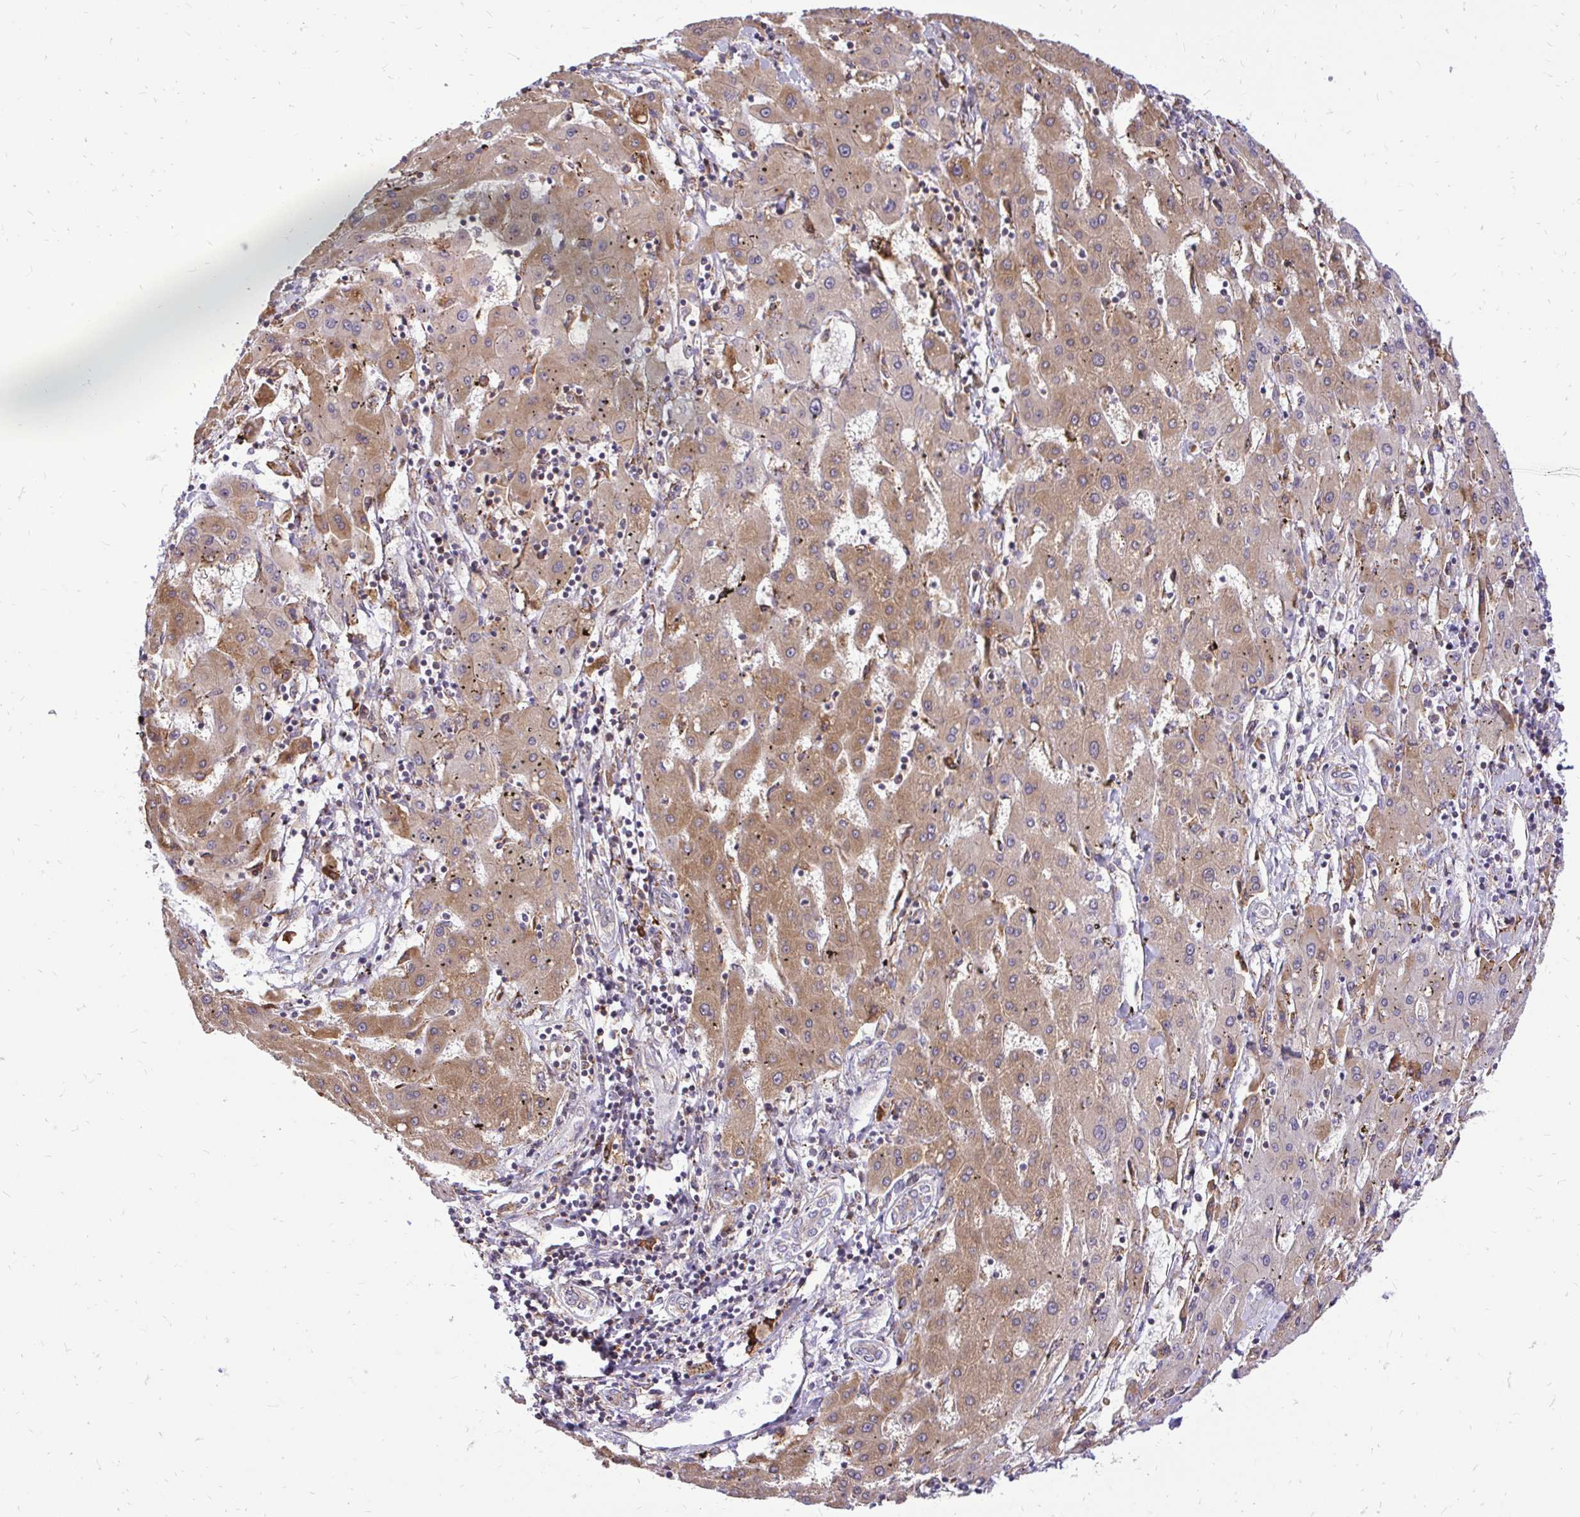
{"staining": {"intensity": "moderate", "quantity": ">75%", "location": "cytoplasmic/membranous"}, "tissue": "liver cancer", "cell_type": "Tumor cells", "image_type": "cancer", "snomed": [{"axis": "morphology", "description": "Carcinoma, Hepatocellular, NOS"}, {"axis": "topography", "description": "Liver"}], "caption": "This is a histology image of IHC staining of hepatocellular carcinoma (liver), which shows moderate staining in the cytoplasmic/membranous of tumor cells.", "gene": "NAALAD2", "patient": {"sex": "male", "age": 72}}